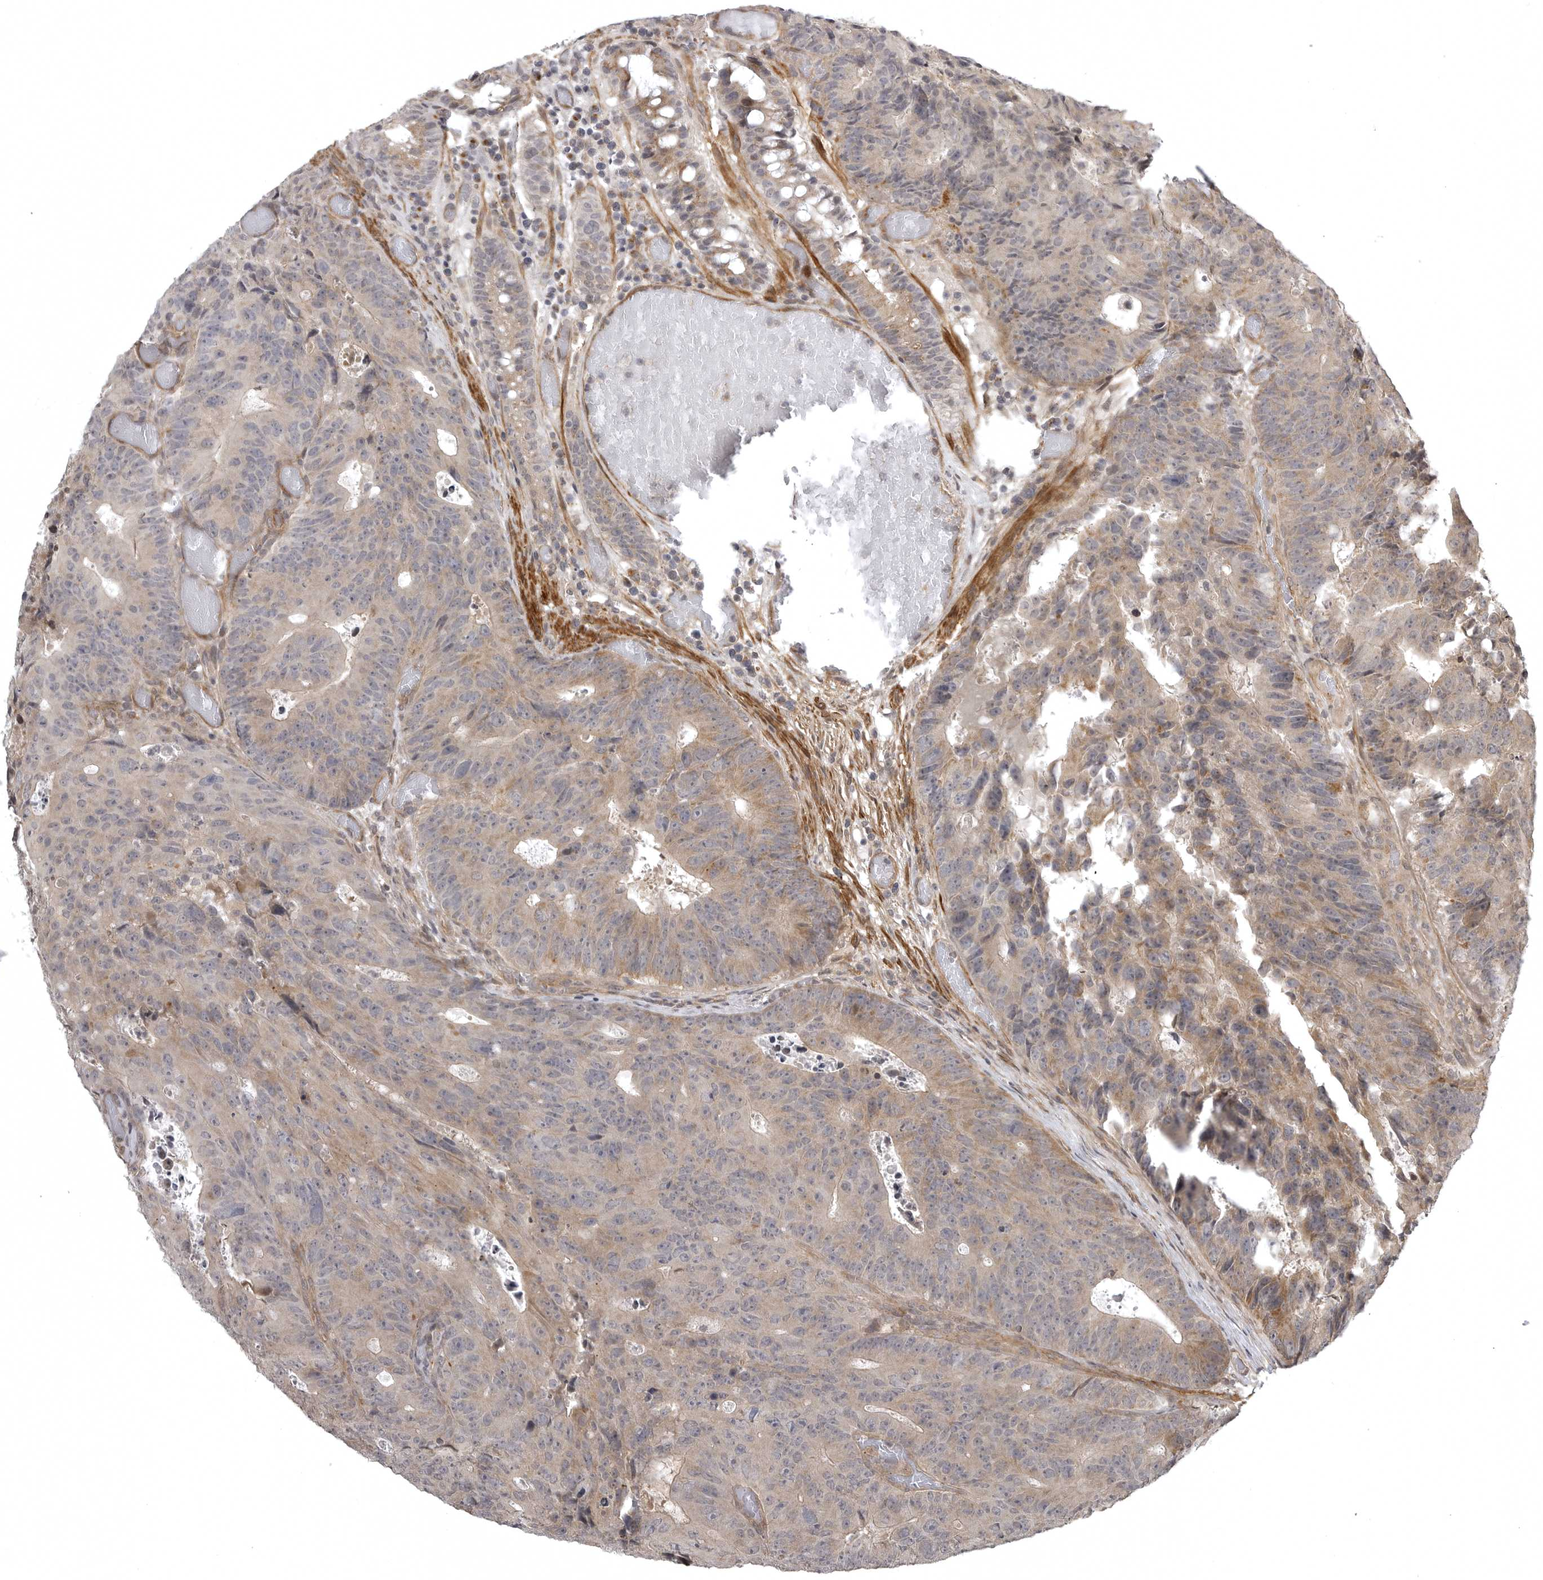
{"staining": {"intensity": "moderate", "quantity": "25%-75%", "location": "cytoplasmic/membranous"}, "tissue": "colorectal cancer", "cell_type": "Tumor cells", "image_type": "cancer", "snomed": [{"axis": "morphology", "description": "Adenocarcinoma, NOS"}, {"axis": "topography", "description": "Colon"}], "caption": "Tumor cells display medium levels of moderate cytoplasmic/membranous expression in approximately 25%-75% of cells in human colorectal cancer (adenocarcinoma).", "gene": "SNX16", "patient": {"sex": "male", "age": 87}}